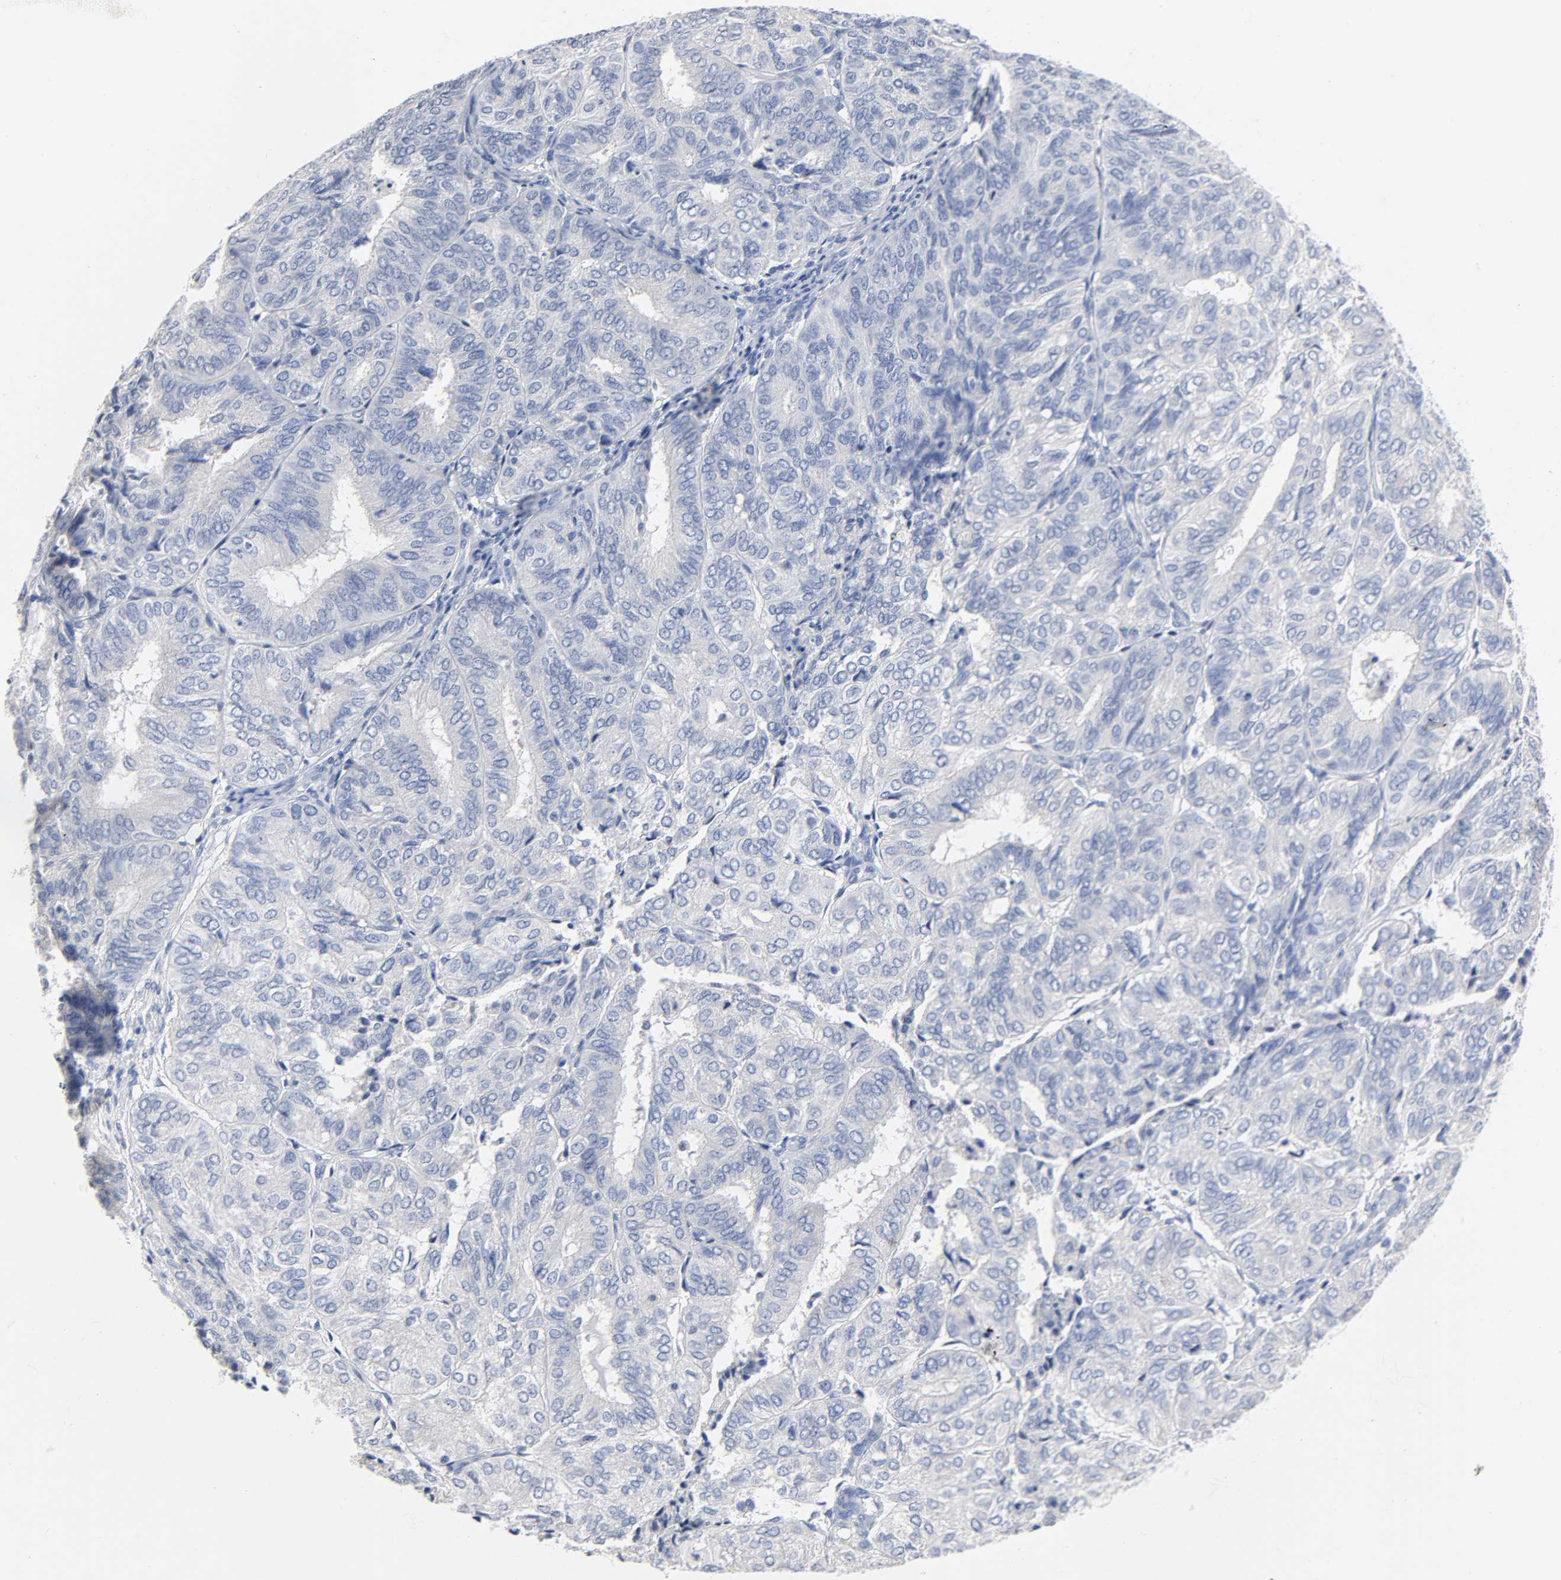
{"staining": {"intensity": "negative", "quantity": "none", "location": "none"}, "tissue": "endometrial cancer", "cell_type": "Tumor cells", "image_type": "cancer", "snomed": [{"axis": "morphology", "description": "Adenocarcinoma, NOS"}, {"axis": "topography", "description": "Uterus"}], "caption": "DAB immunohistochemical staining of endometrial cancer shows no significant expression in tumor cells.", "gene": "ACP3", "patient": {"sex": "female", "age": 60}}